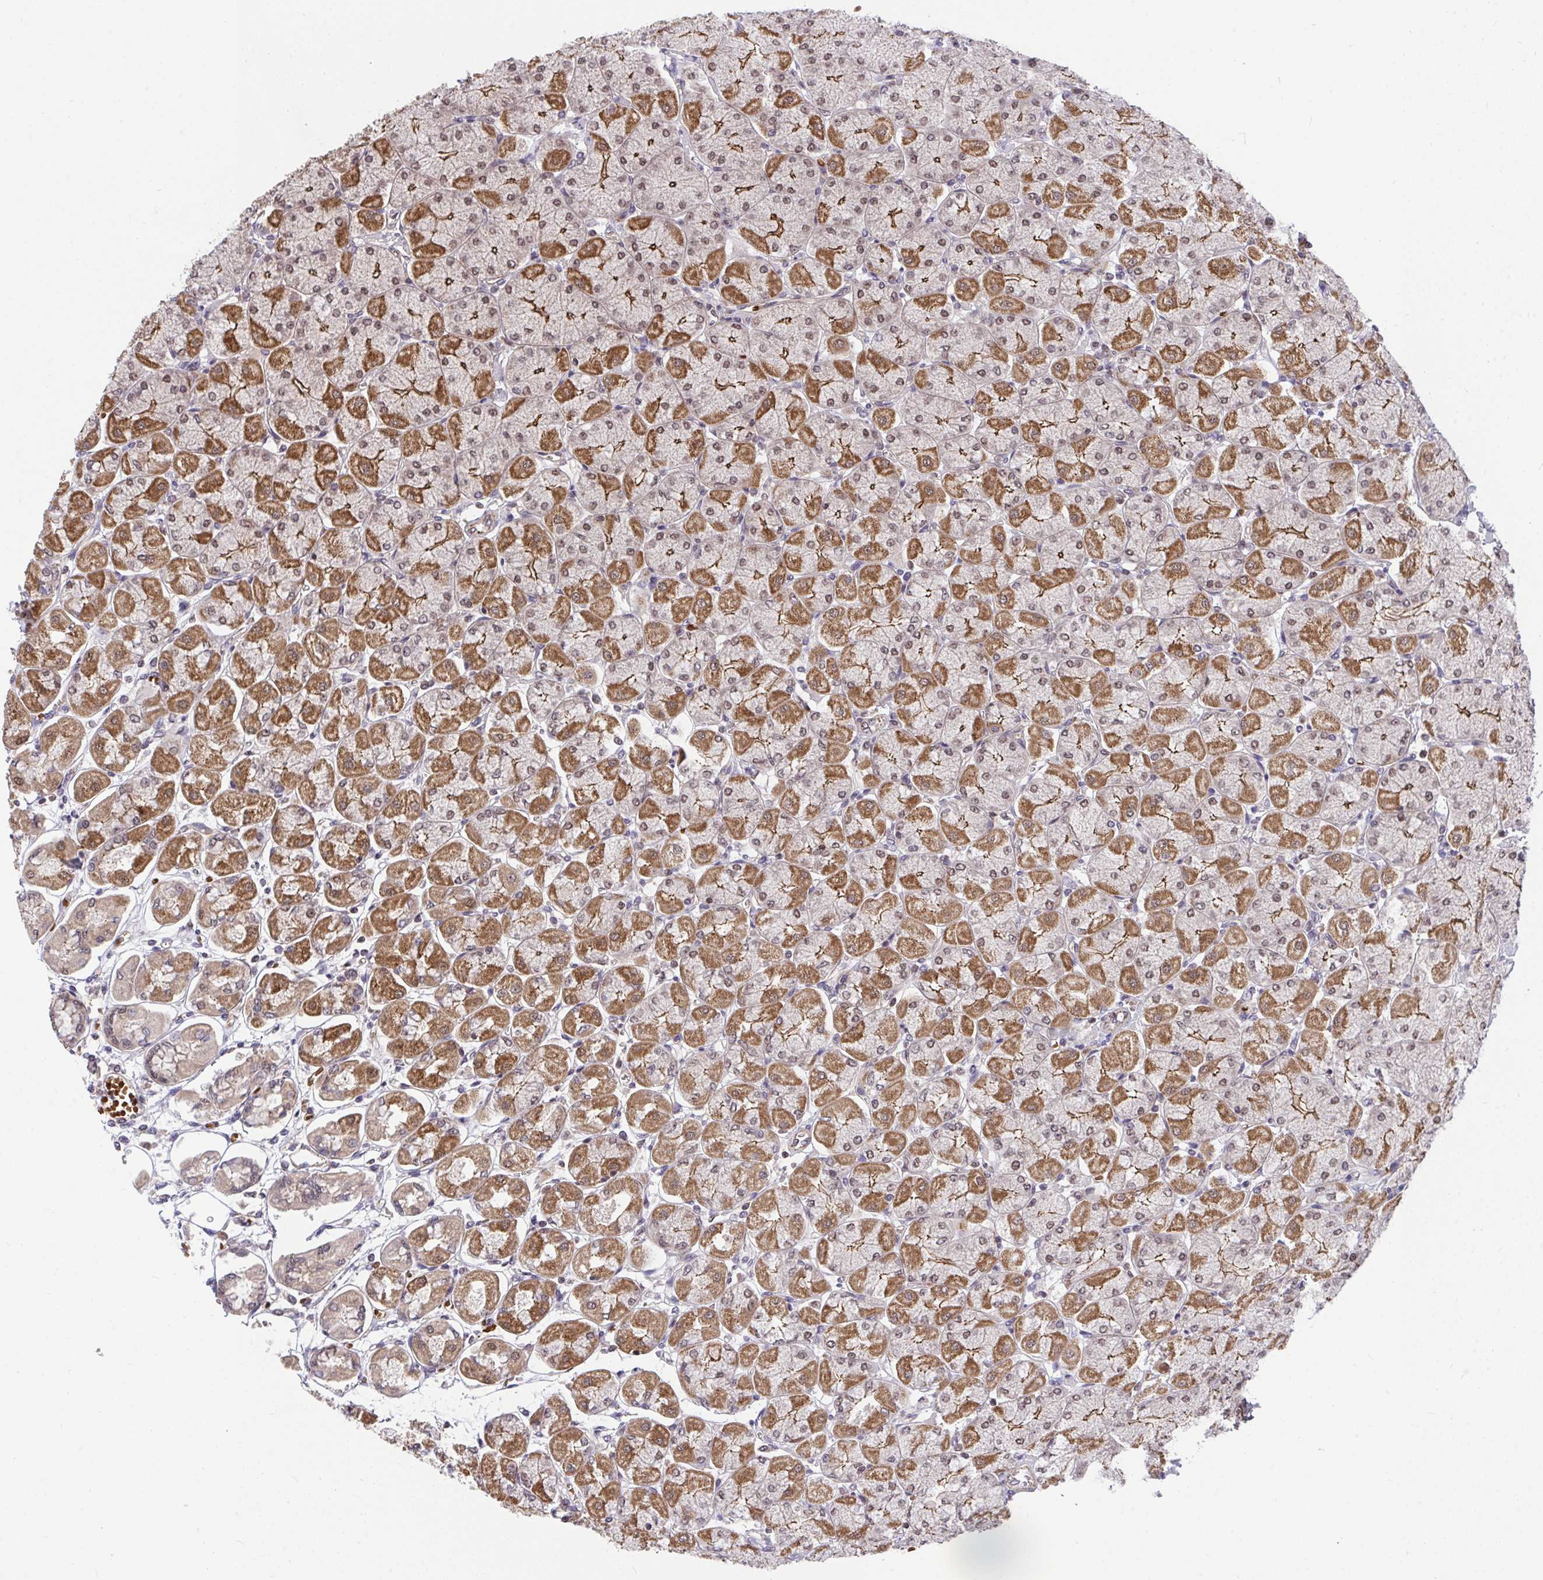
{"staining": {"intensity": "moderate", "quantity": ">75%", "location": "cytoplasmic/membranous"}, "tissue": "stomach", "cell_type": "Glandular cells", "image_type": "normal", "snomed": [{"axis": "morphology", "description": "Normal tissue, NOS"}, {"axis": "topography", "description": "Stomach, upper"}], "caption": "Immunohistochemical staining of benign human stomach displays >75% levels of moderate cytoplasmic/membranous protein positivity in approximately >75% of glandular cells.", "gene": "PPP1CA", "patient": {"sex": "female", "age": 56}}